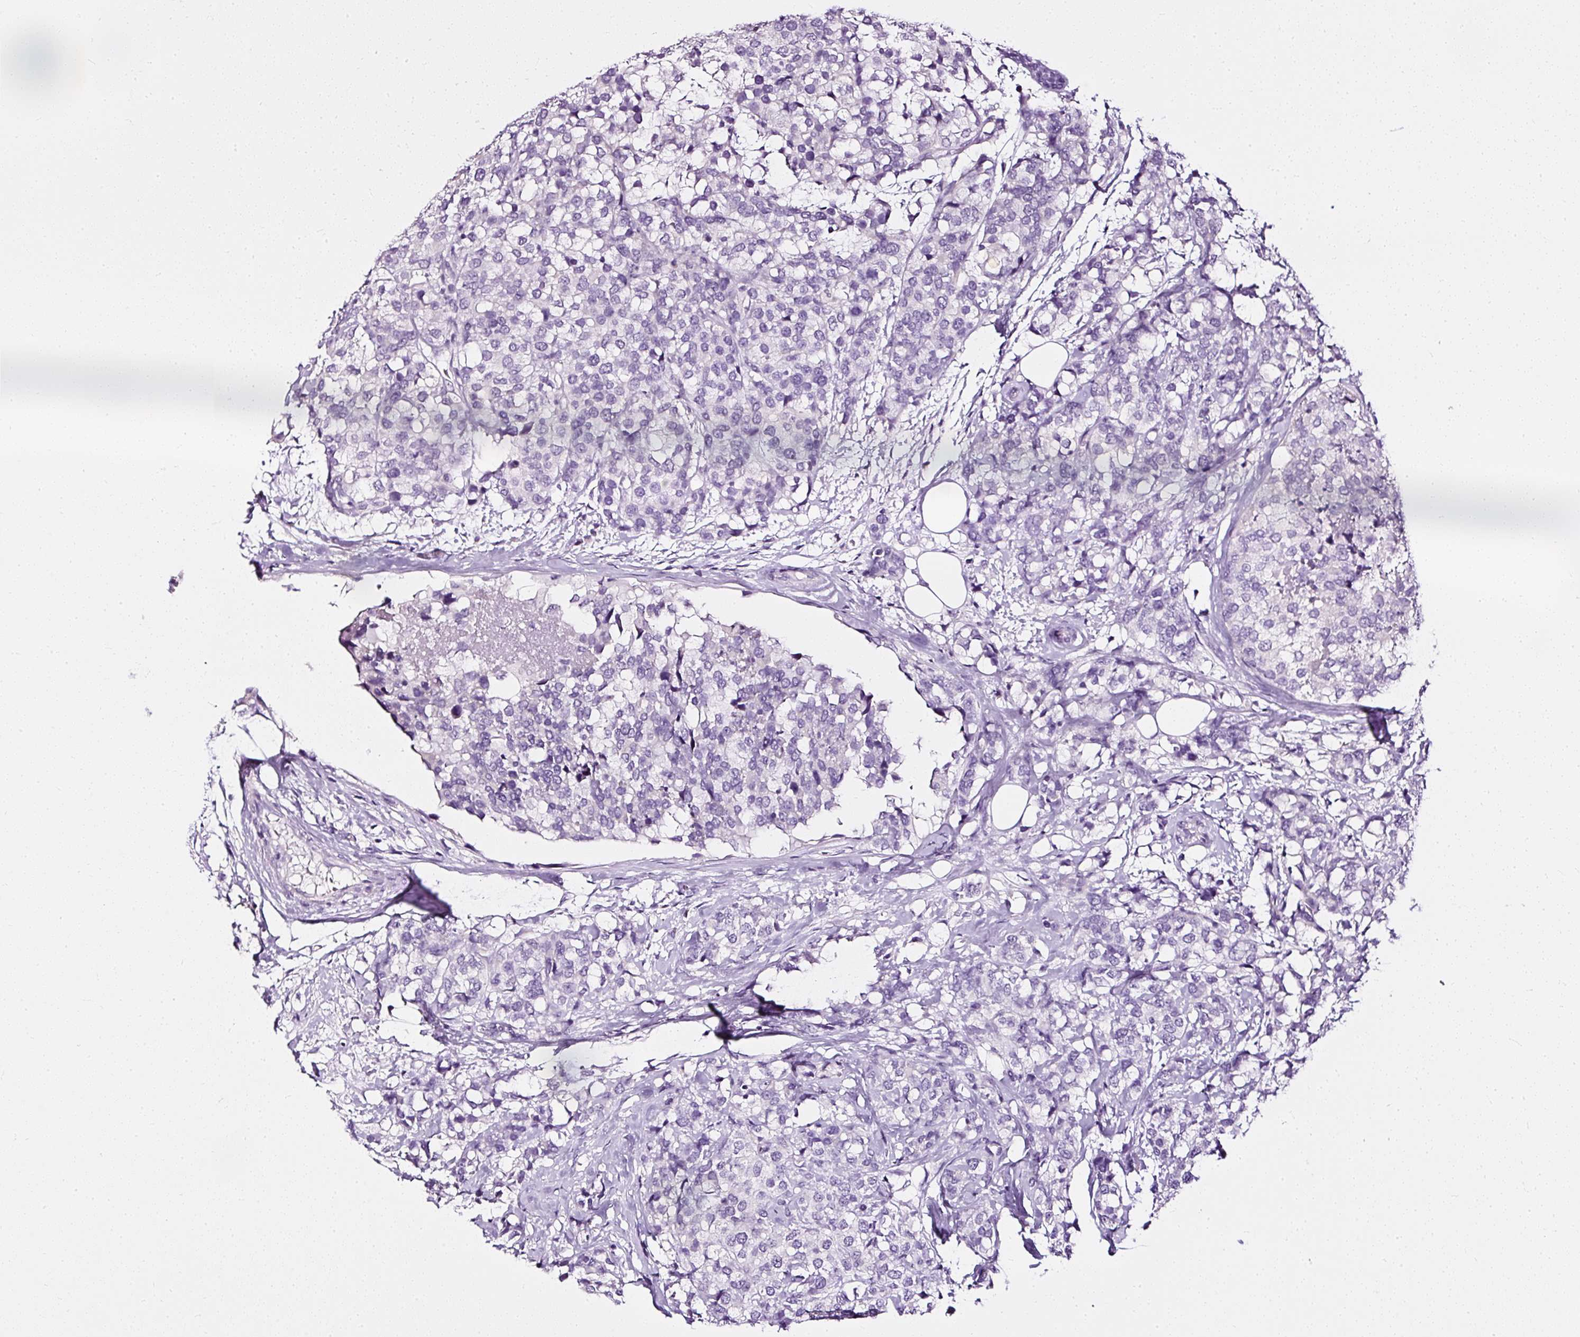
{"staining": {"intensity": "negative", "quantity": "none", "location": "none"}, "tissue": "breast cancer", "cell_type": "Tumor cells", "image_type": "cancer", "snomed": [{"axis": "morphology", "description": "Lobular carcinoma"}, {"axis": "topography", "description": "Breast"}], "caption": "This is an IHC image of breast cancer (lobular carcinoma). There is no expression in tumor cells.", "gene": "ATP2A1", "patient": {"sex": "female", "age": 59}}